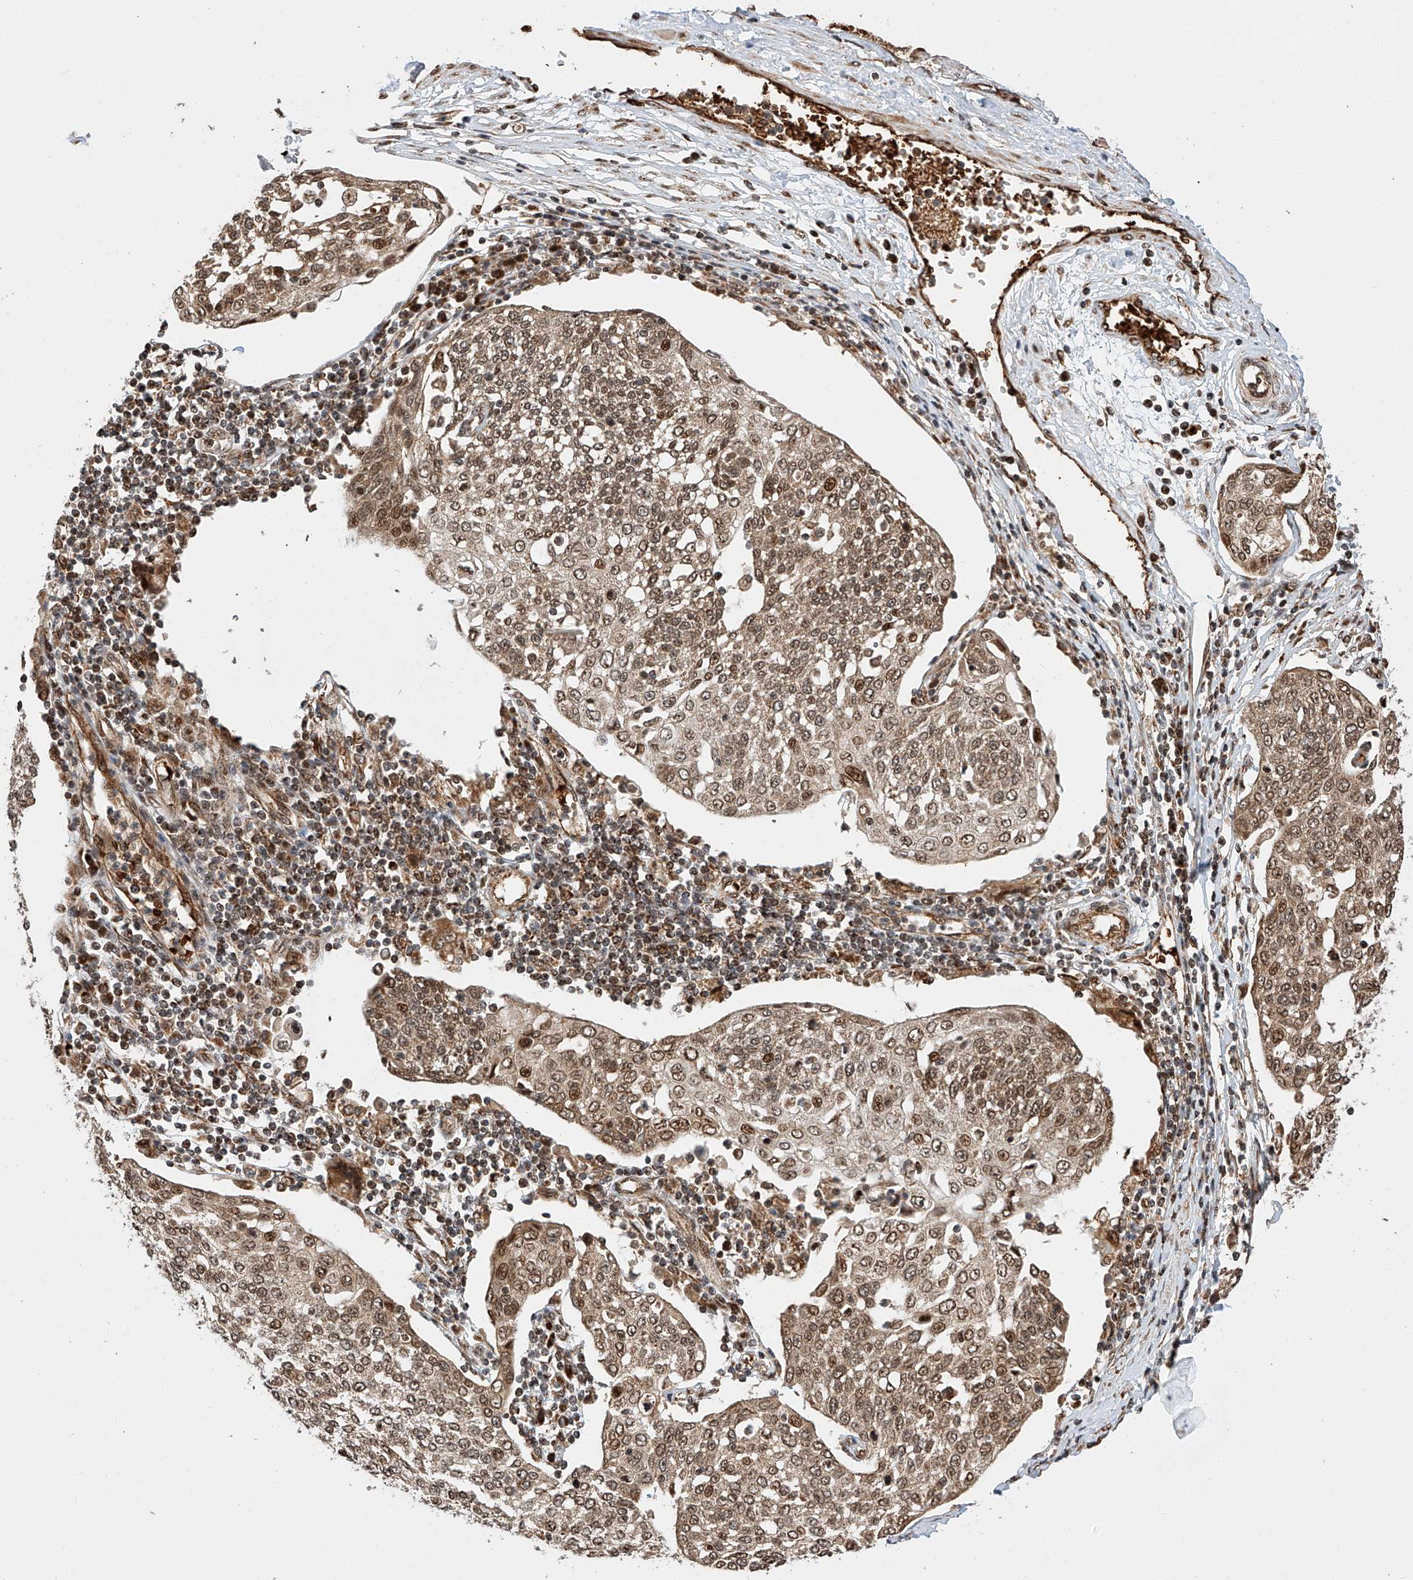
{"staining": {"intensity": "moderate", "quantity": ">75%", "location": "cytoplasmic/membranous,nuclear"}, "tissue": "cervical cancer", "cell_type": "Tumor cells", "image_type": "cancer", "snomed": [{"axis": "morphology", "description": "Squamous cell carcinoma, NOS"}, {"axis": "topography", "description": "Cervix"}], "caption": "A micrograph of cervical cancer stained for a protein reveals moderate cytoplasmic/membranous and nuclear brown staining in tumor cells.", "gene": "THTPA", "patient": {"sex": "female", "age": 34}}